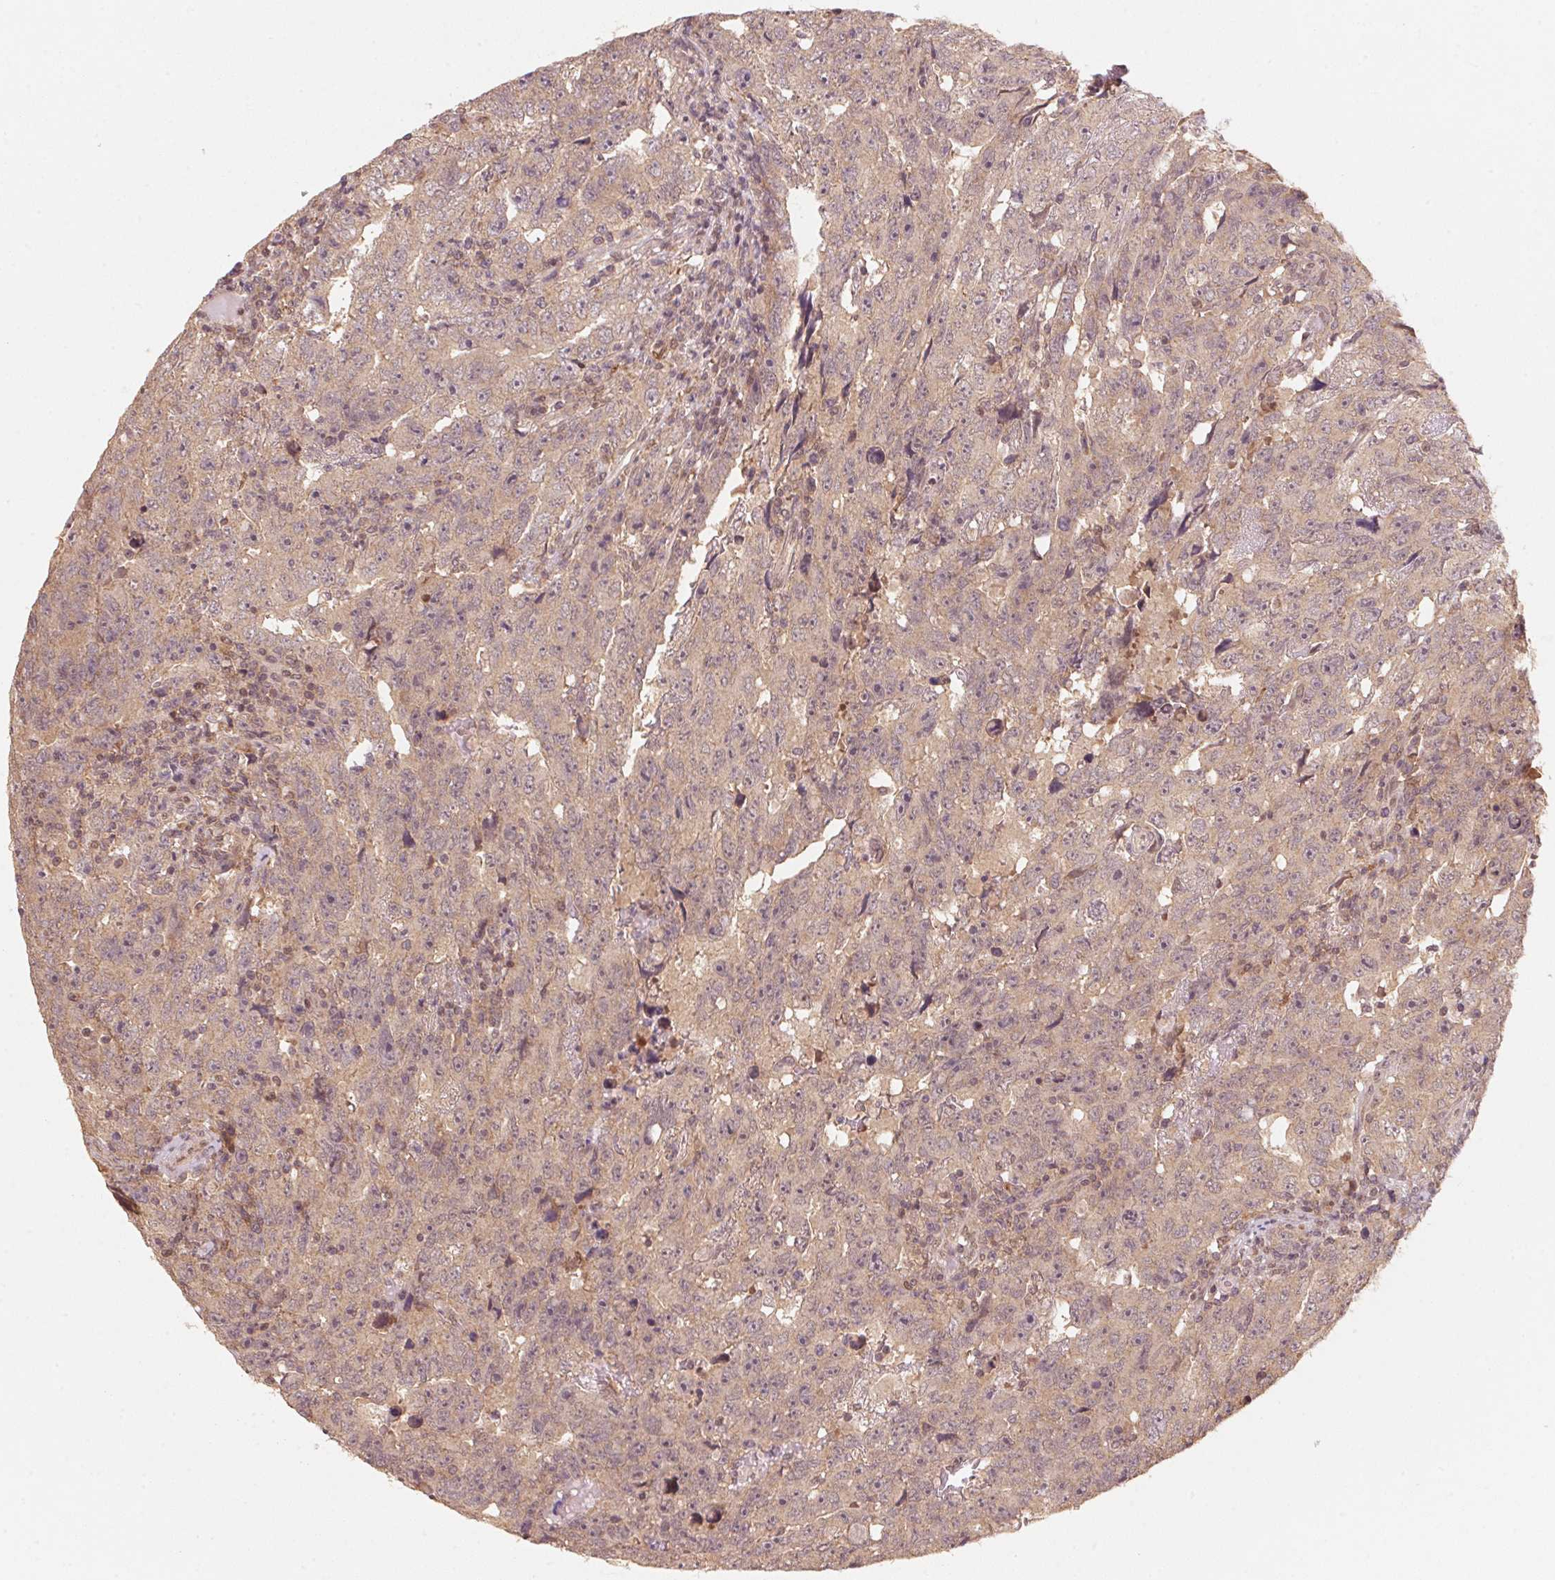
{"staining": {"intensity": "weak", "quantity": ">75%", "location": "cytoplasmic/membranous"}, "tissue": "testis cancer", "cell_type": "Tumor cells", "image_type": "cancer", "snomed": [{"axis": "morphology", "description": "Carcinoma, Embryonal, NOS"}, {"axis": "topography", "description": "Testis"}], "caption": "Testis embryonal carcinoma was stained to show a protein in brown. There is low levels of weak cytoplasmic/membranous positivity in approximately >75% of tumor cells.", "gene": "C2orf73", "patient": {"sex": "male", "age": 24}}